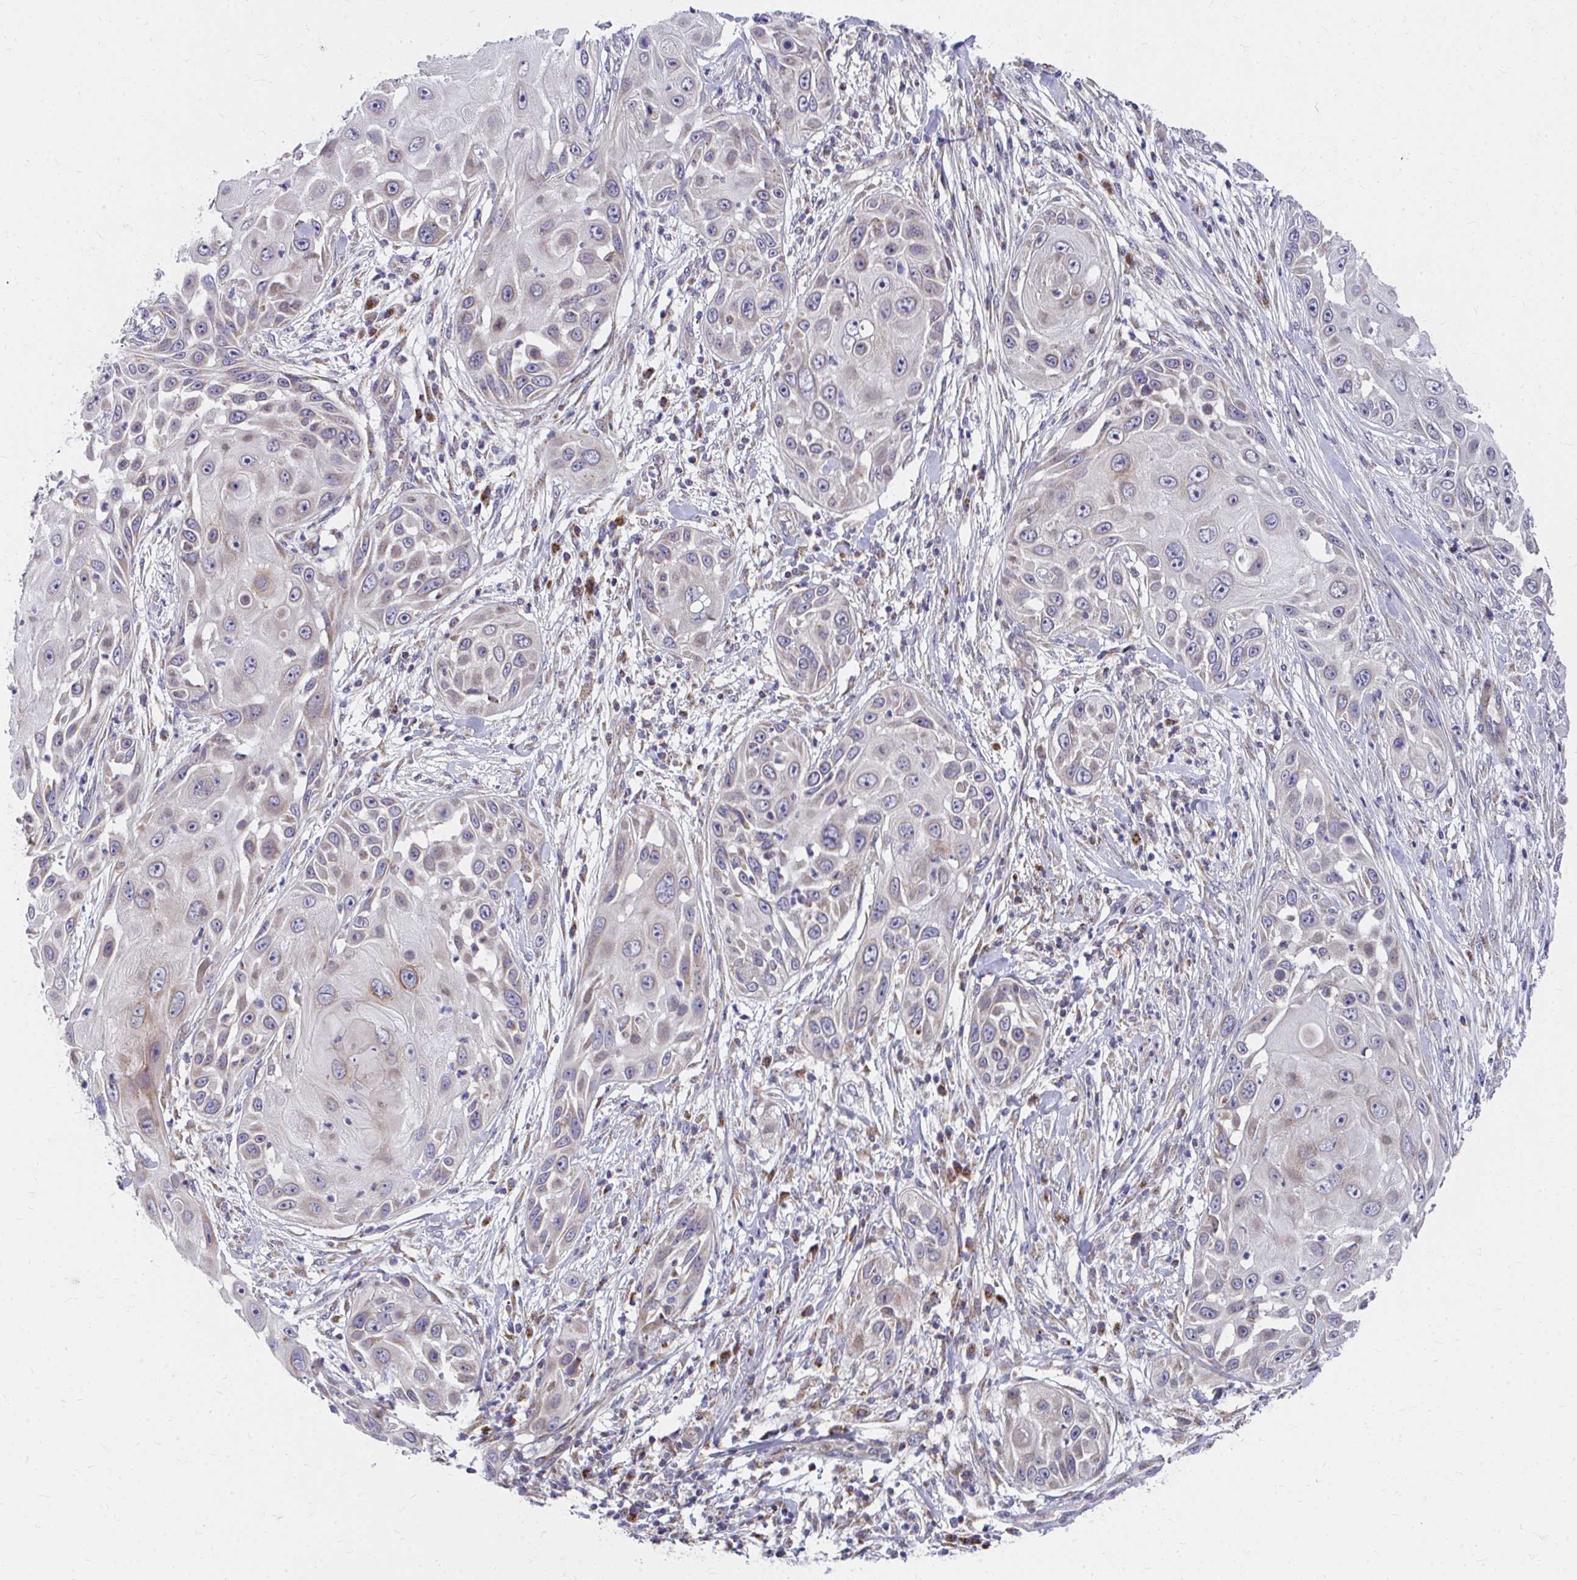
{"staining": {"intensity": "weak", "quantity": "<25%", "location": "cytoplasmic/membranous"}, "tissue": "skin cancer", "cell_type": "Tumor cells", "image_type": "cancer", "snomed": [{"axis": "morphology", "description": "Squamous cell carcinoma, NOS"}, {"axis": "topography", "description": "Skin"}], "caption": "The histopathology image reveals no staining of tumor cells in skin cancer.", "gene": "PEX3", "patient": {"sex": "female", "age": 44}}